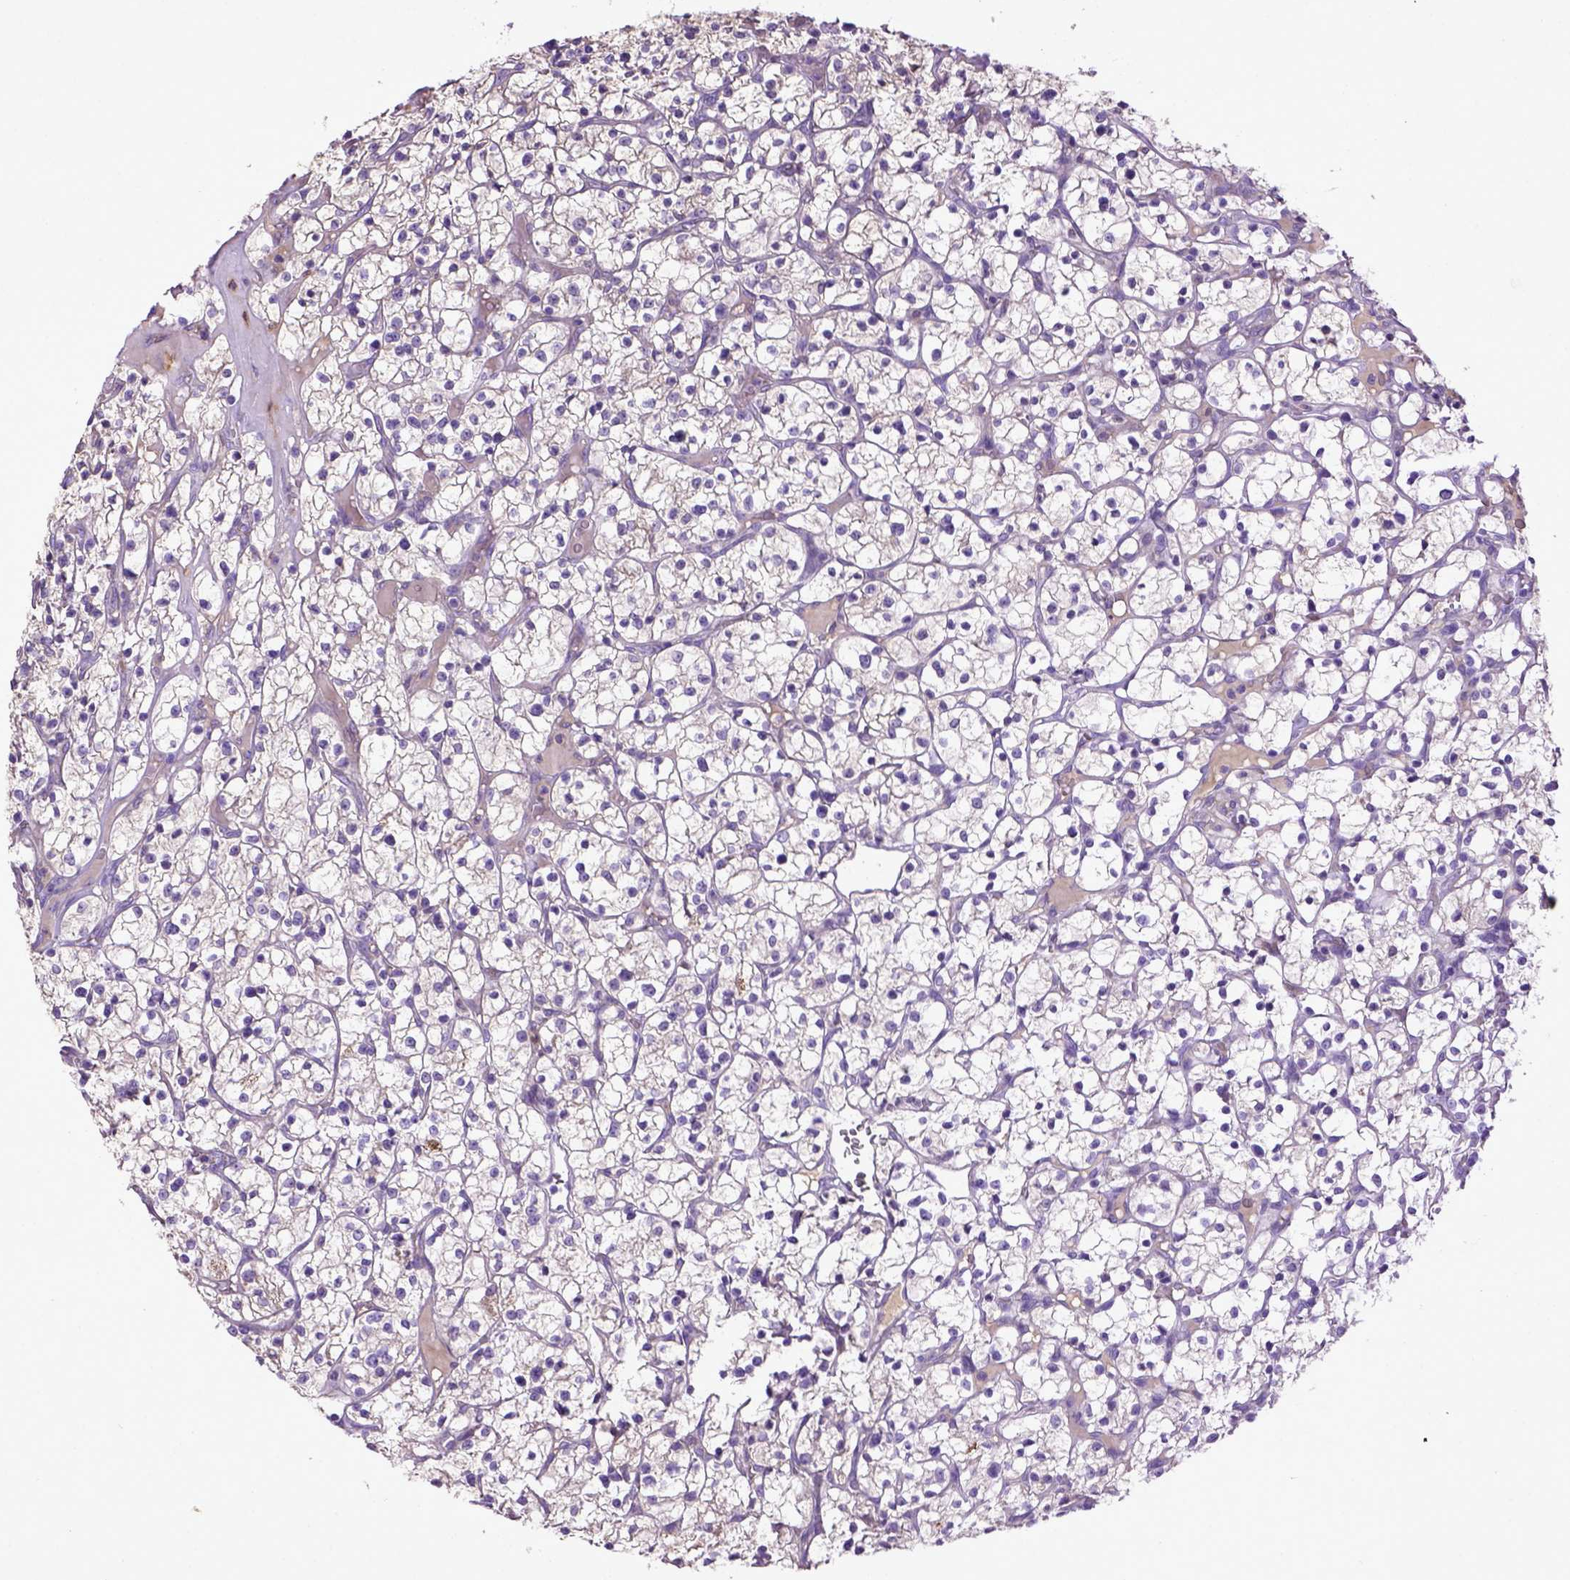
{"staining": {"intensity": "negative", "quantity": "none", "location": "none"}, "tissue": "renal cancer", "cell_type": "Tumor cells", "image_type": "cancer", "snomed": [{"axis": "morphology", "description": "Adenocarcinoma, NOS"}, {"axis": "topography", "description": "Kidney"}], "caption": "Immunohistochemical staining of renal adenocarcinoma exhibits no significant expression in tumor cells.", "gene": "DEPDC1B", "patient": {"sex": "female", "age": 64}}